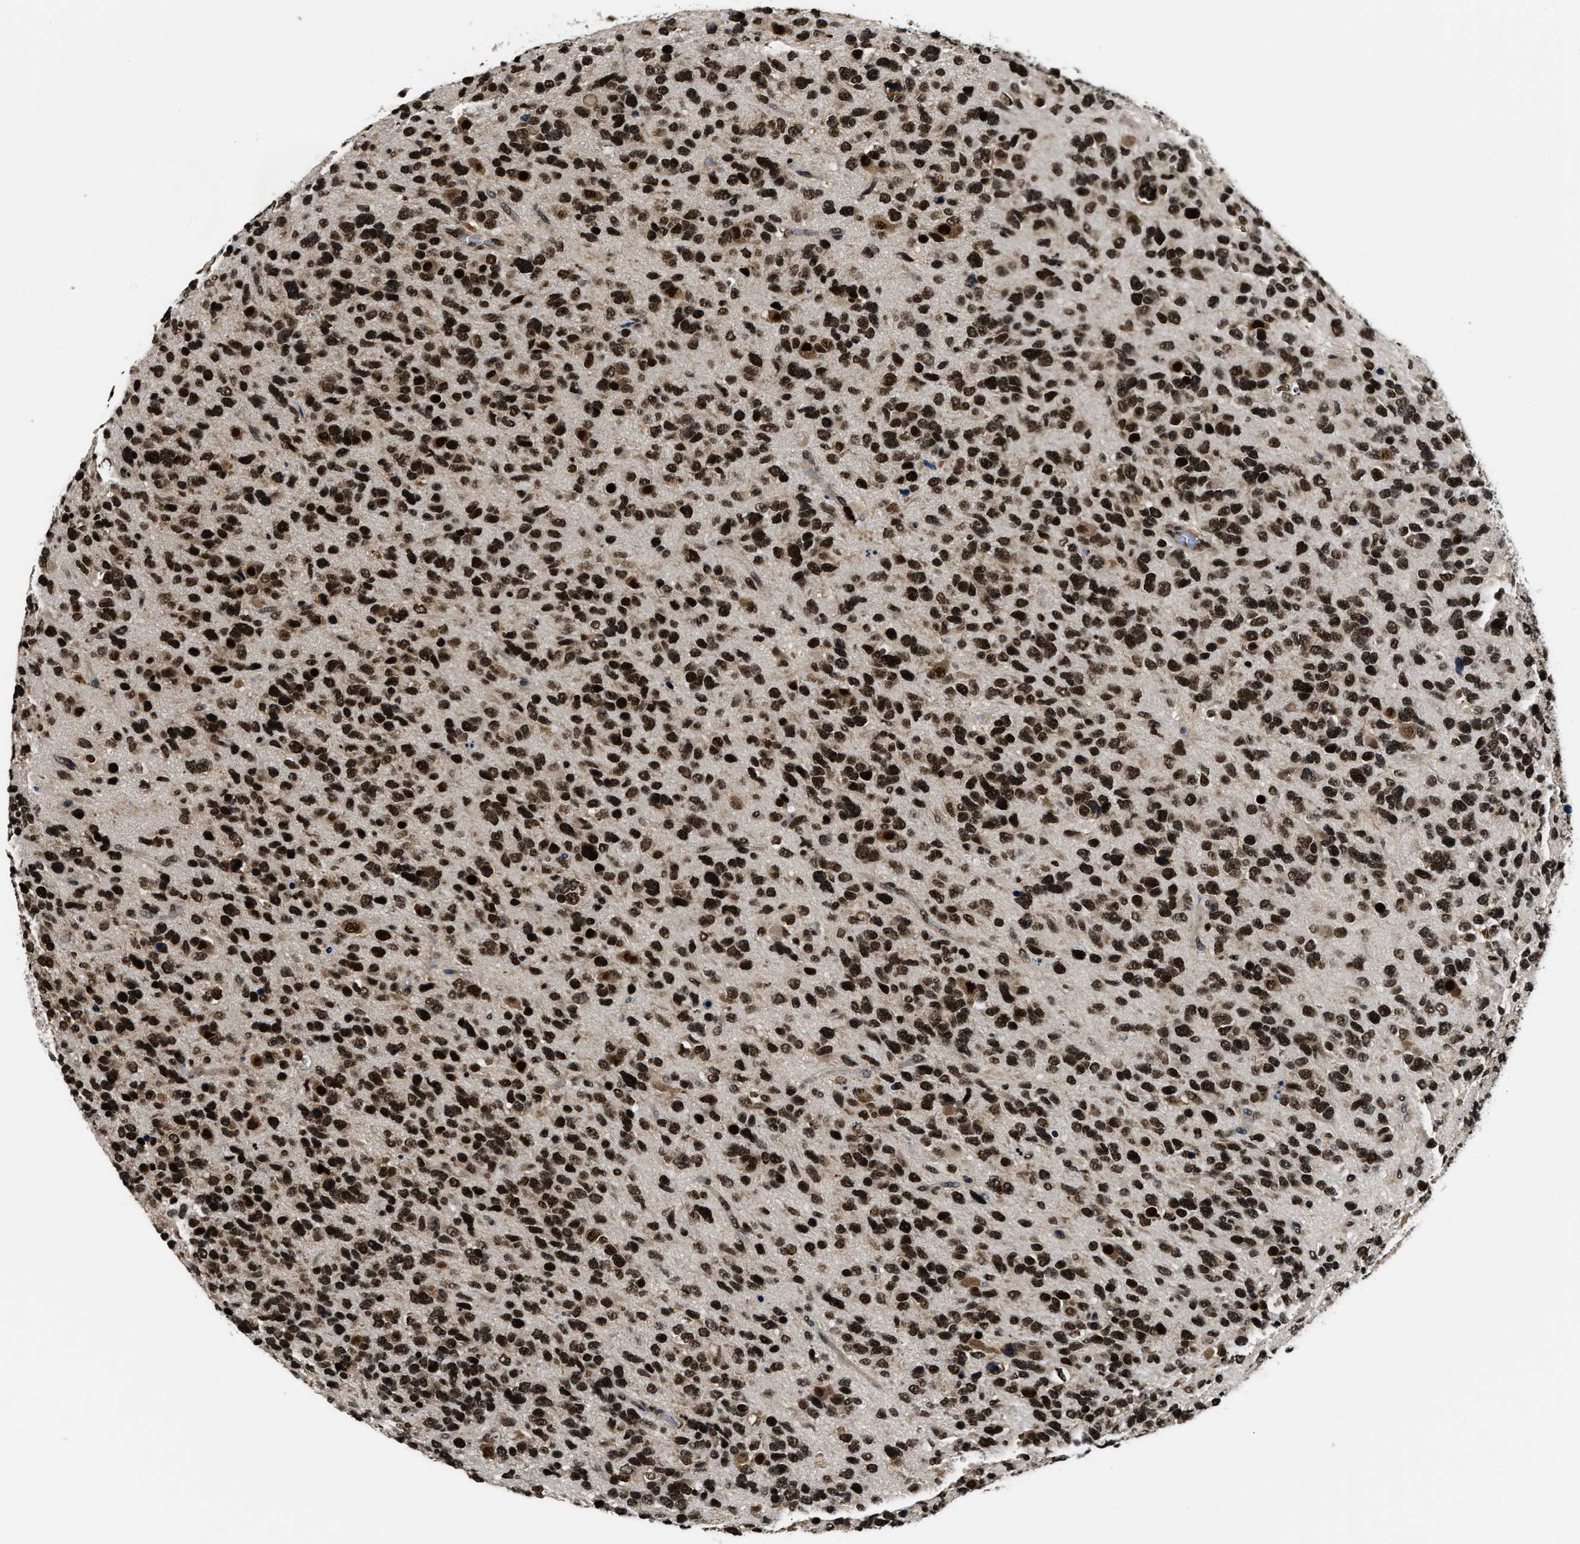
{"staining": {"intensity": "strong", "quantity": ">75%", "location": "nuclear"}, "tissue": "glioma", "cell_type": "Tumor cells", "image_type": "cancer", "snomed": [{"axis": "morphology", "description": "Glioma, malignant, High grade"}, {"axis": "topography", "description": "Brain"}], "caption": "Malignant glioma (high-grade) was stained to show a protein in brown. There is high levels of strong nuclear expression in approximately >75% of tumor cells.", "gene": "CCNDBP1", "patient": {"sex": "female", "age": 58}}